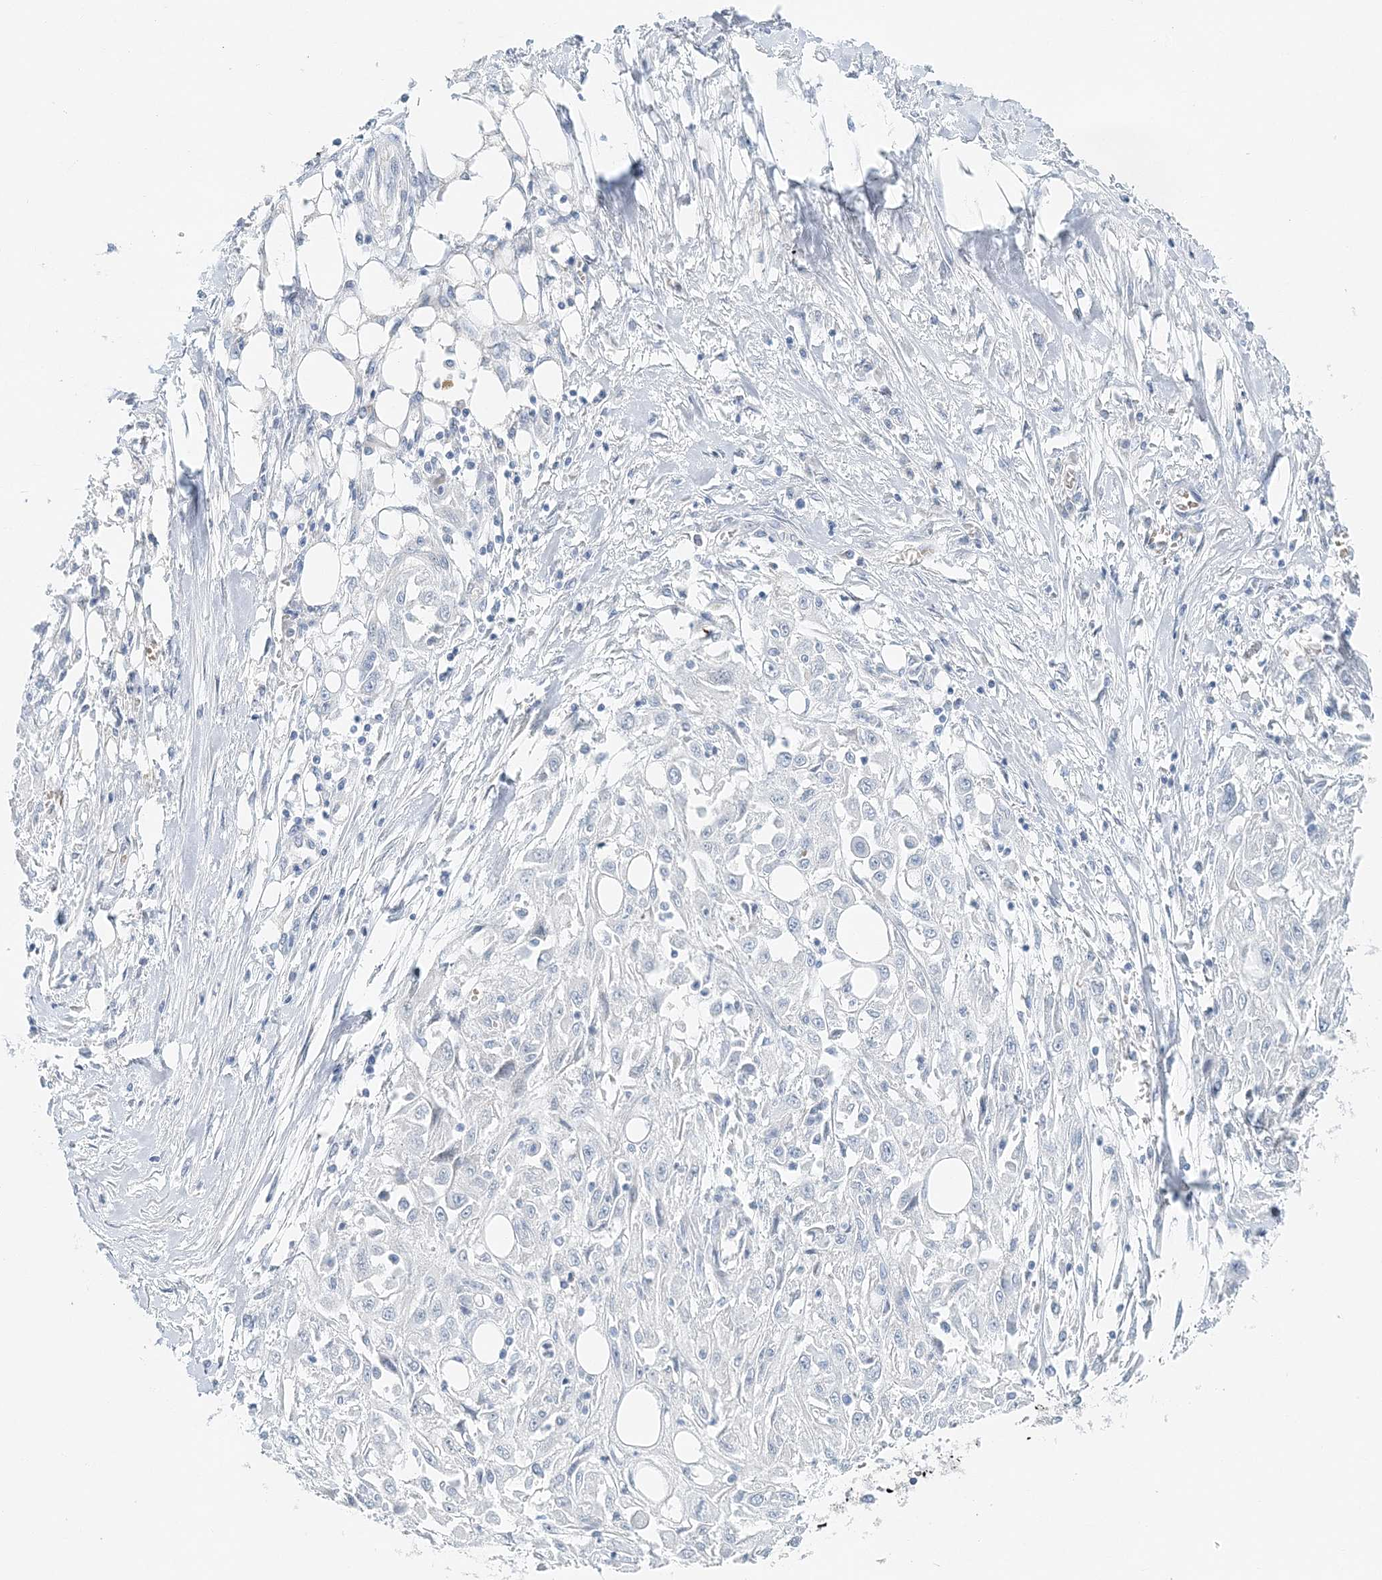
{"staining": {"intensity": "negative", "quantity": "none", "location": "none"}, "tissue": "skin cancer", "cell_type": "Tumor cells", "image_type": "cancer", "snomed": [{"axis": "morphology", "description": "Squamous cell carcinoma, NOS"}, {"axis": "morphology", "description": "Squamous cell carcinoma, metastatic, NOS"}, {"axis": "topography", "description": "Skin"}, {"axis": "topography", "description": "Lymph node"}], "caption": "Immunohistochemistry (IHC) of skin cancer reveals no positivity in tumor cells.", "gene": "VILL", "patient": {"sex": "male", "age": 75}}